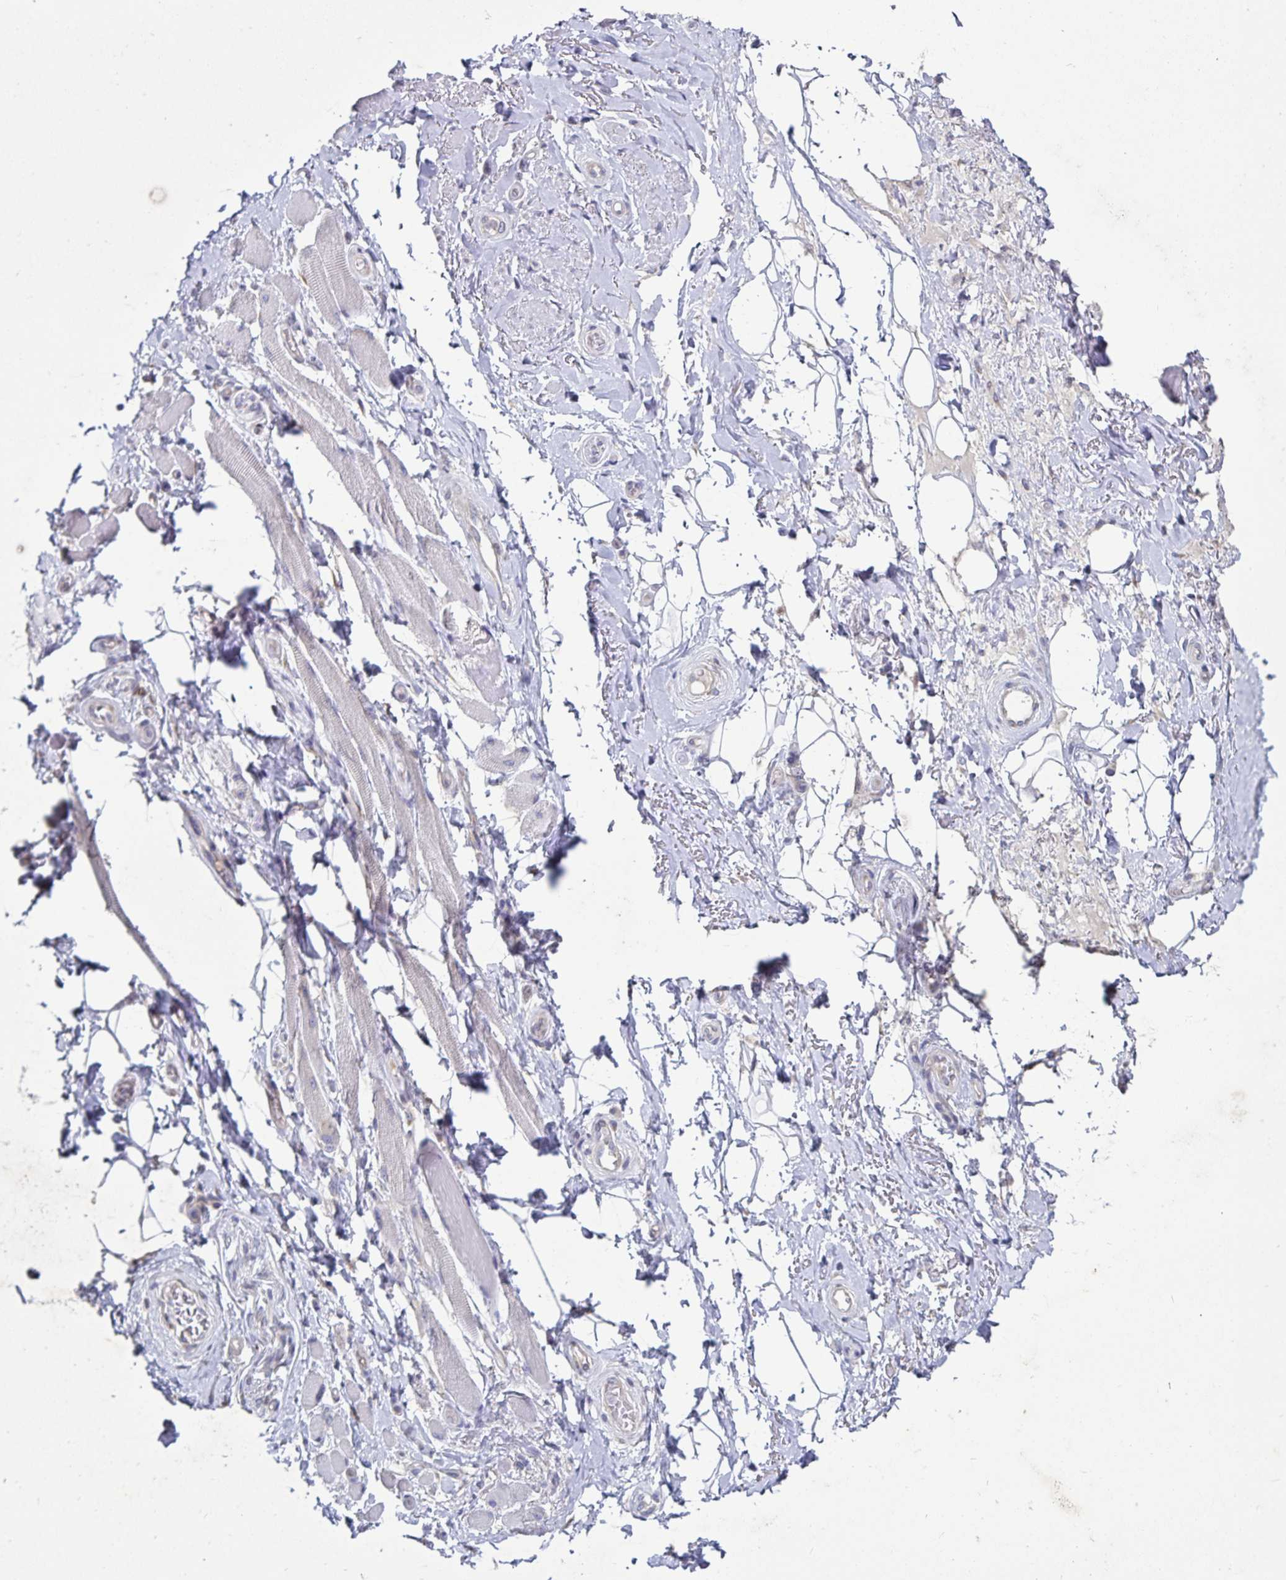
{"staining": {"intensity": "negative", "quantity": "none", "location": "none"}, "tissue": "adipose tissue", "cell_type": "Adipocytes", "image_type": "normal", "snomed": [{"axis": "morphology", "description": "Normal tissue, NOS"}, {"axis": "topography", "description": "Anal"}, {"axis": "topography", "description": "Peripheral nerve tissue"}], "caption": "Immunohistochemical staining of benign adipose tissue displays no significant staining in adipocytes. (DAB immunohistochemistry with hematoxylin counter stain).", "gene": "FAM120A", "patient": {"sex": "male", "age": 53}}